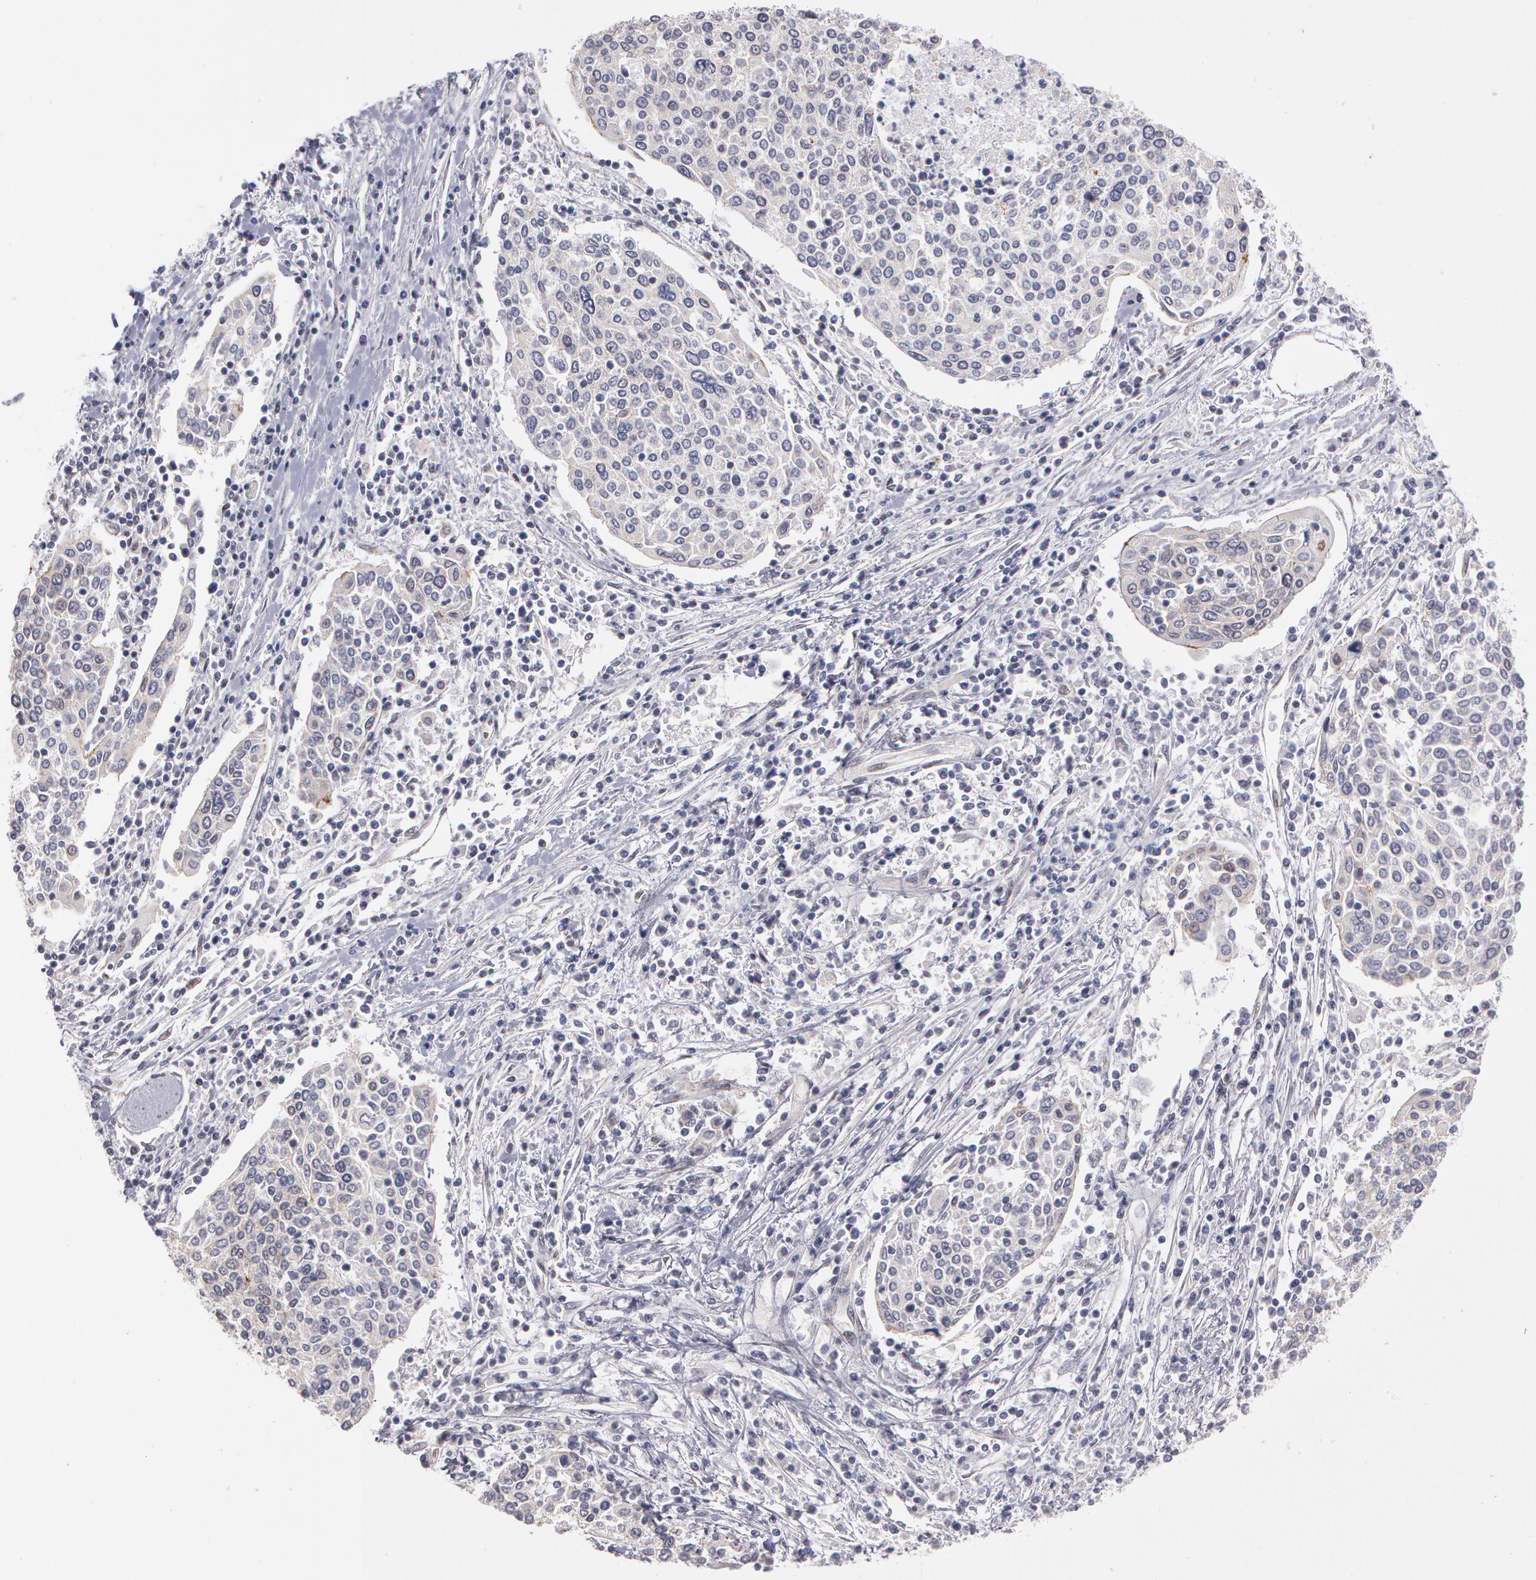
{"staining": {"intensity": "negative", "quantity": "none", "location": "none"}, "tissue": "cervical cancer", "cell_type": "Tumor cells", "image_type": "cancer", "snomed": [{"axis": "morphology", "description": "Squamous cell carcinoma, NOS"}, {"axis": "topography", "description": "Cervix"}], "caption": "Tumor cells are negative for brown protein staining in cervical squamous cell carcinoma.", "gene": "PRICKLE1", "patient": {"sex": "female", "age": 40}}